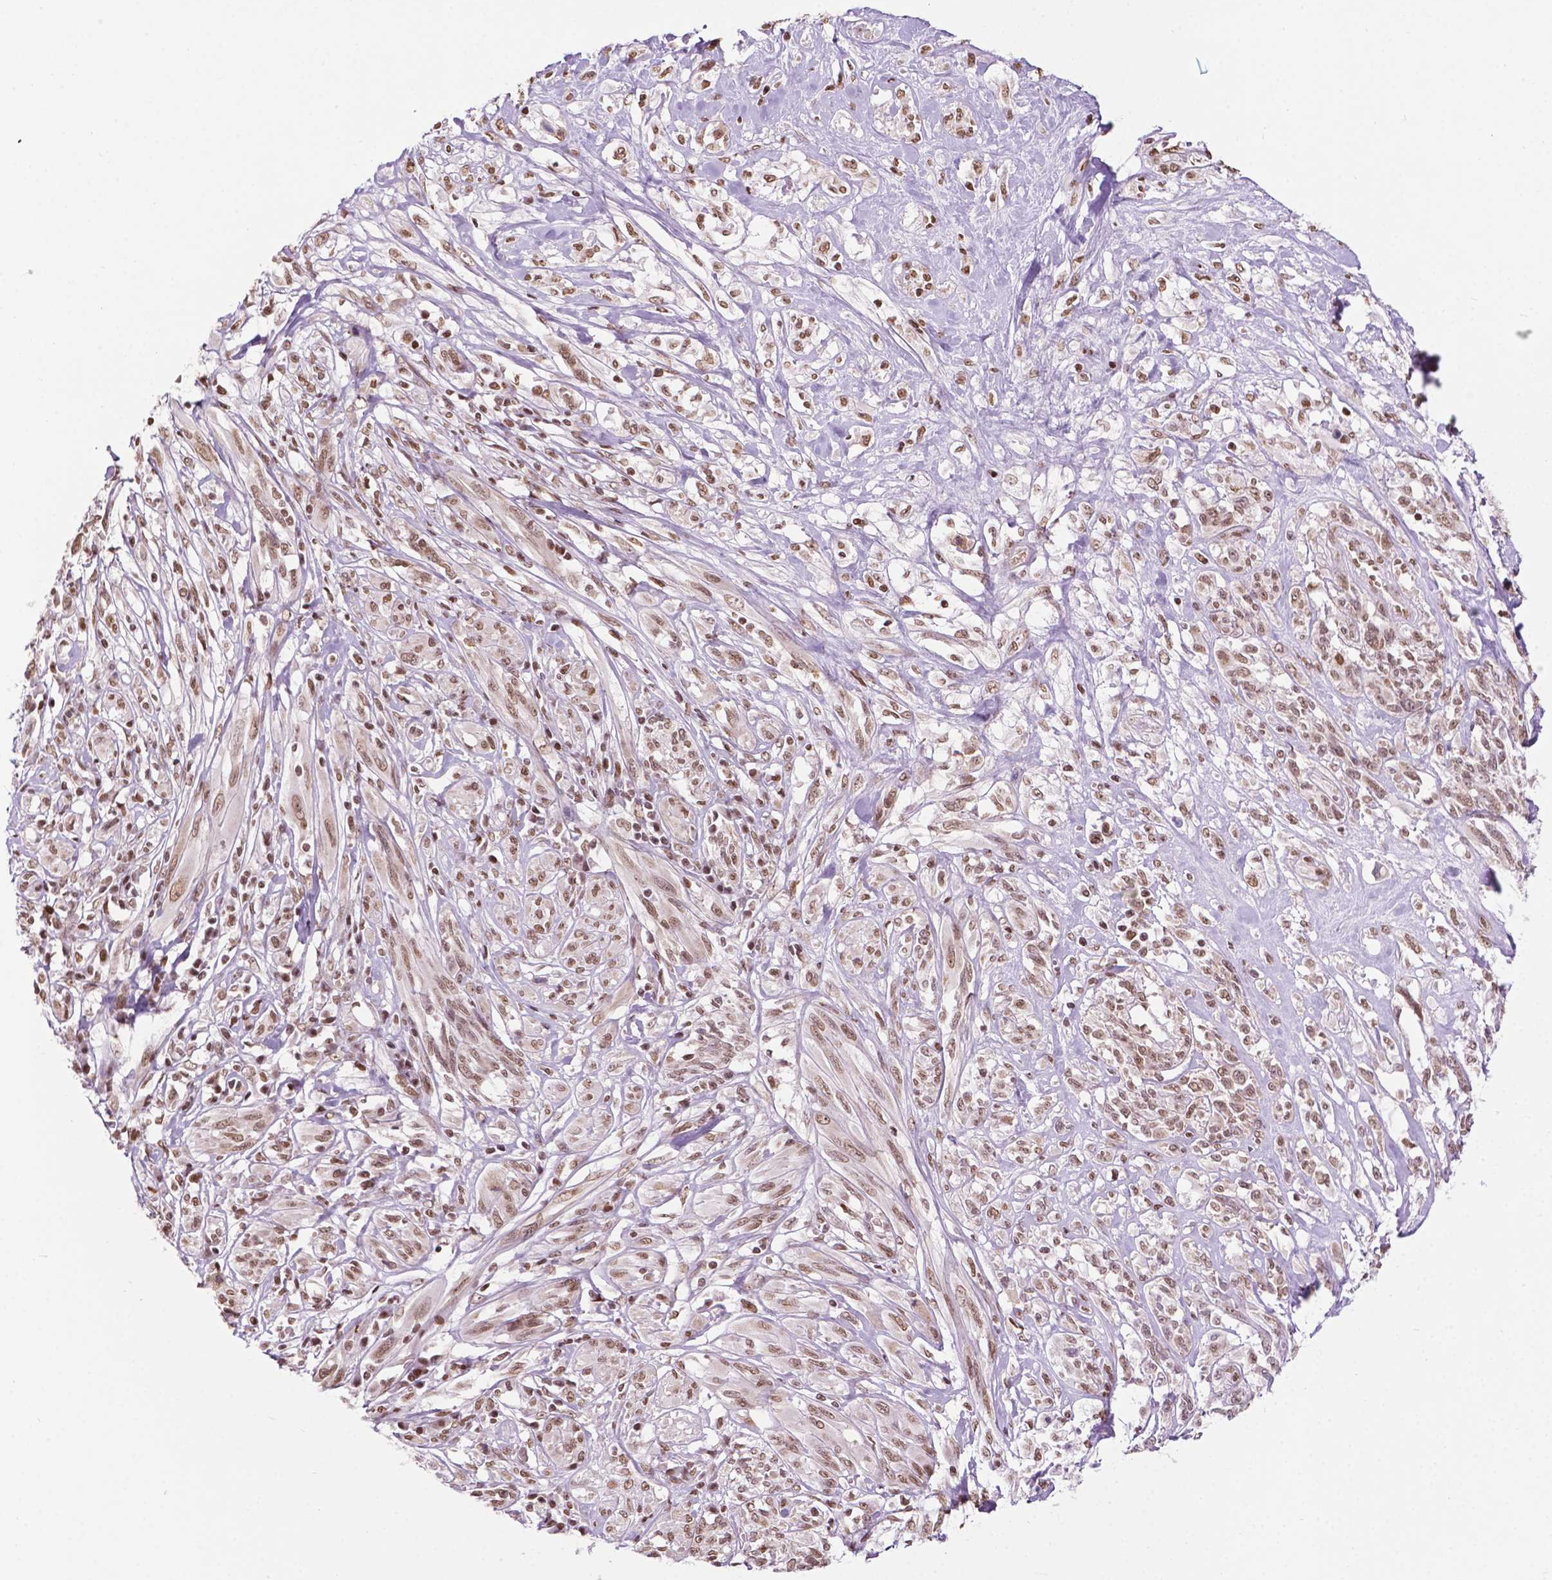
{"staining": {"intensity": "moderate", "quantity": ">75%", "location": "nuclear"}, "tissue": "melanoma", "cell_type": "Tumor cells", "image_type": "cancer", "snomed": [{"axis": "morphology", "description": "Malignant melanoma, NOS"}, {"axis": "topography", "description": "Skin"}], "caption": "This micrograph reveals immunohistochemistry (IHC) staining of human melanoma, with medium moderate nuclear staining in approximately >75% of tumor cells.", "gene": "COL23A1", "patient": {"sex": "female", "age": 91}}